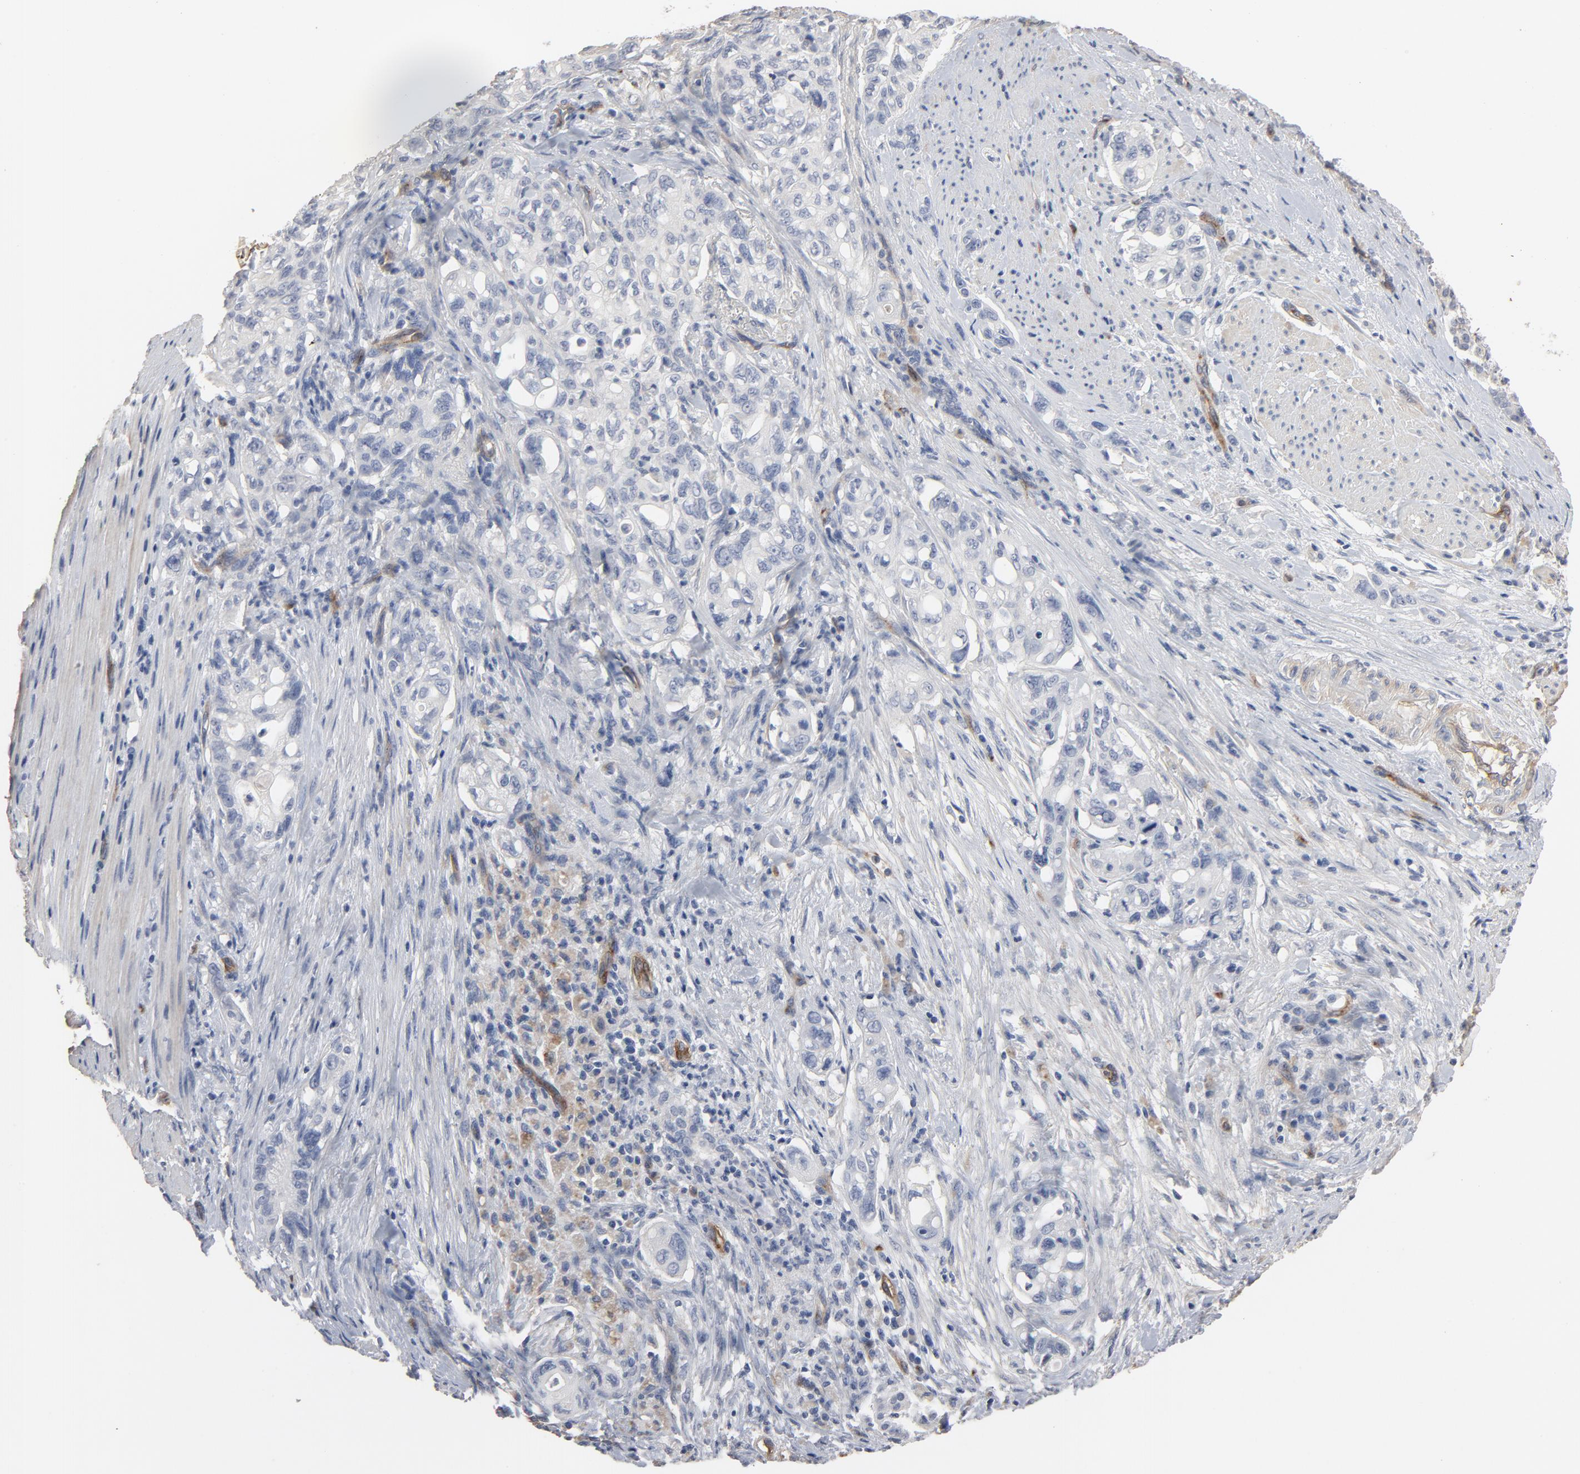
{"staining": {"intensity": "negative", "quantity": "none", "location": "none"}, "tissue": "pancreatic cancer", "cell_type": "Tumor cells", "image_type": "cancer", "snomed": [{"axis": "morphology", "description": "Normal tissue, NOS"}, {"axis": "topography", "description": "Pancreas"}], "caption": "Micrograph shows no significant protein positivity in tumor cells of pancreatic cancer.", "gene": "KDR", "patient": {"sex": "male", "age": 42}}